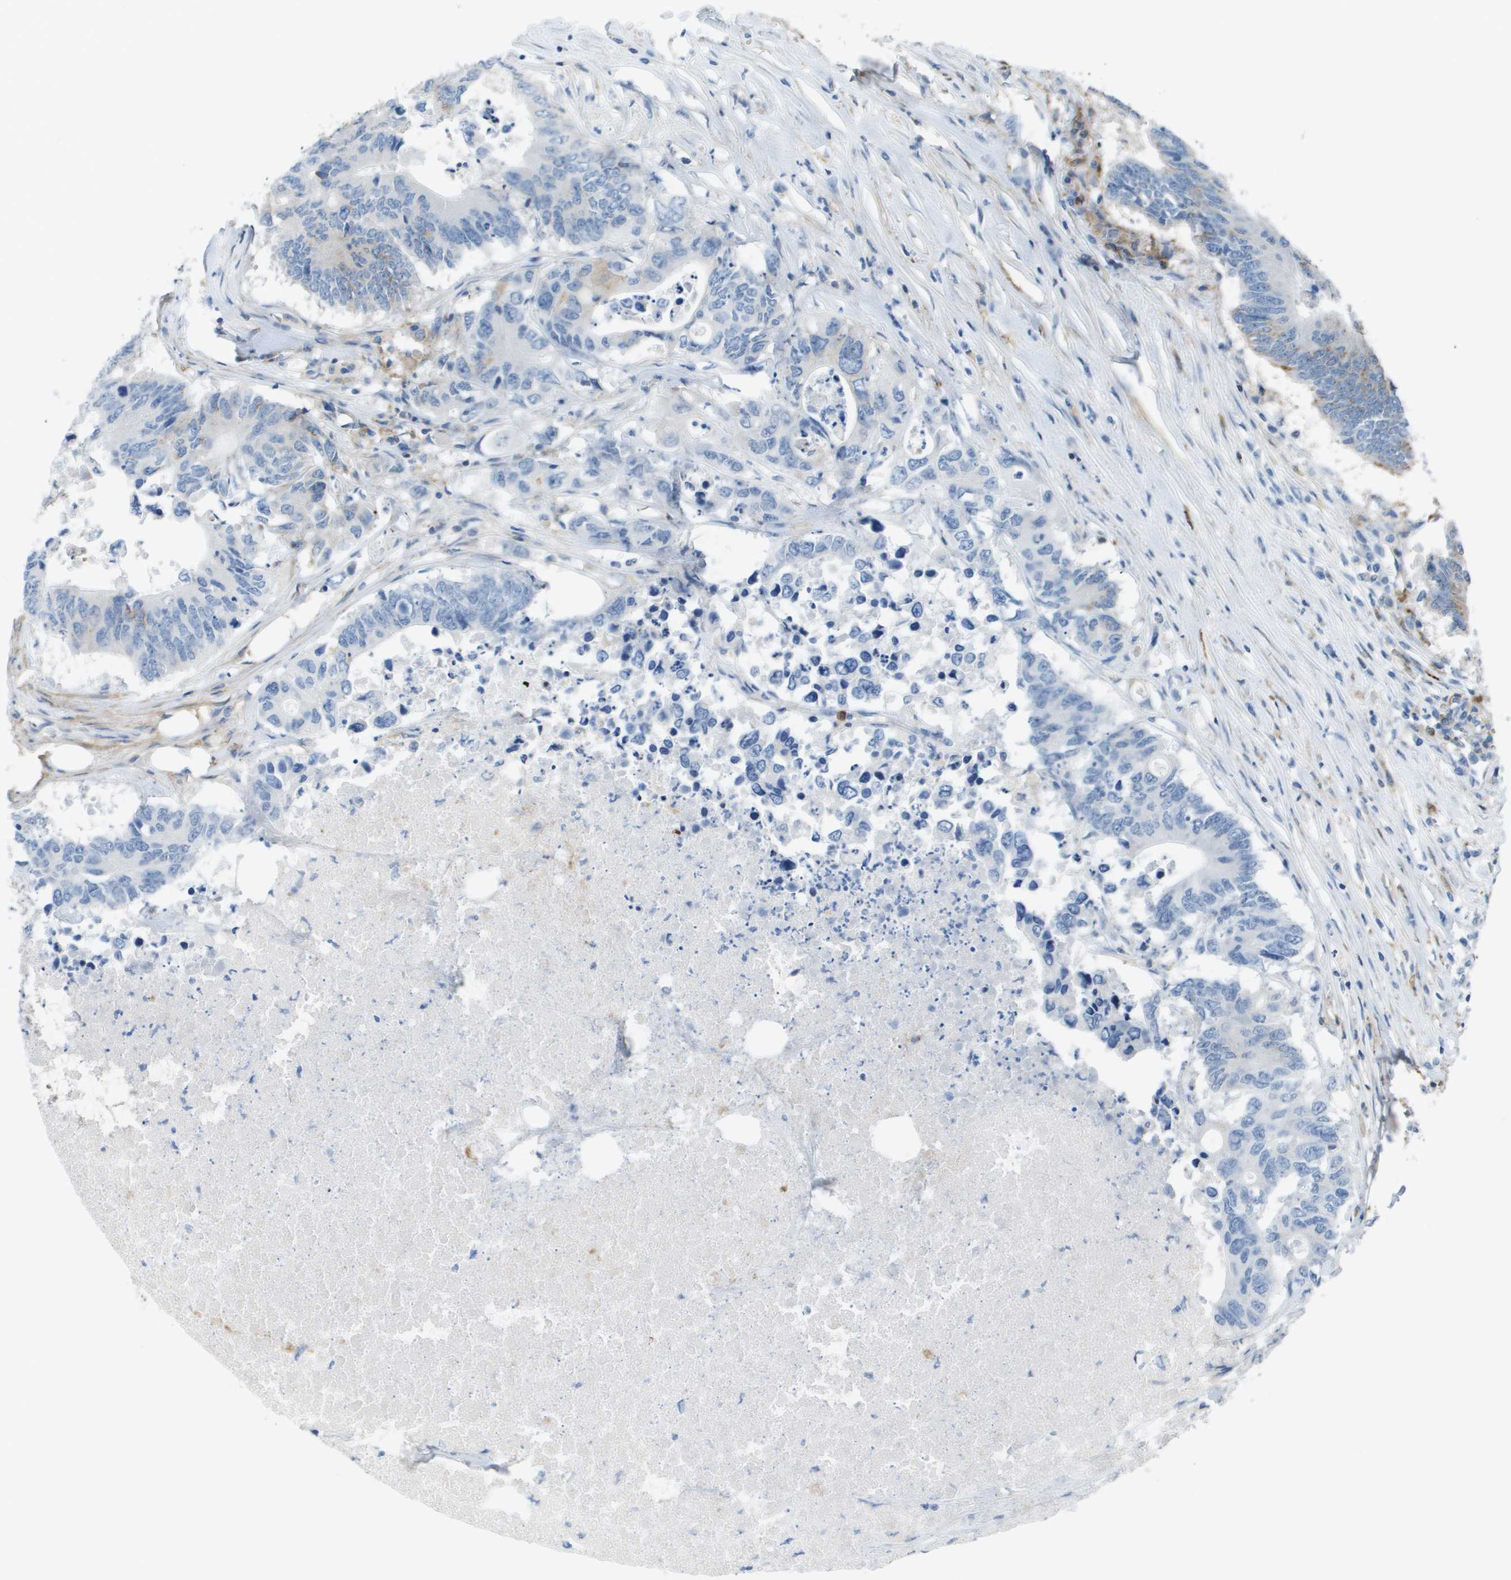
{"staining": {"intensity": "negative", "quantity": "none", "location": "none"}, "tissue": "colorectal cancer", "cell_type": "Tumor cells", "image_type": "cancer", "snomed": [{"axis": "morphology", "description": "Adenocarcinoma, NOS"}, {"axis": "topography", "description": "Colon"}], "caption": "Immunohistochemistry of human adenocarcinoma (colorectal) shows no expression in tumor cells.", "gene": "ZBTB43", "patient": {"sex": "male", "age": 71}}